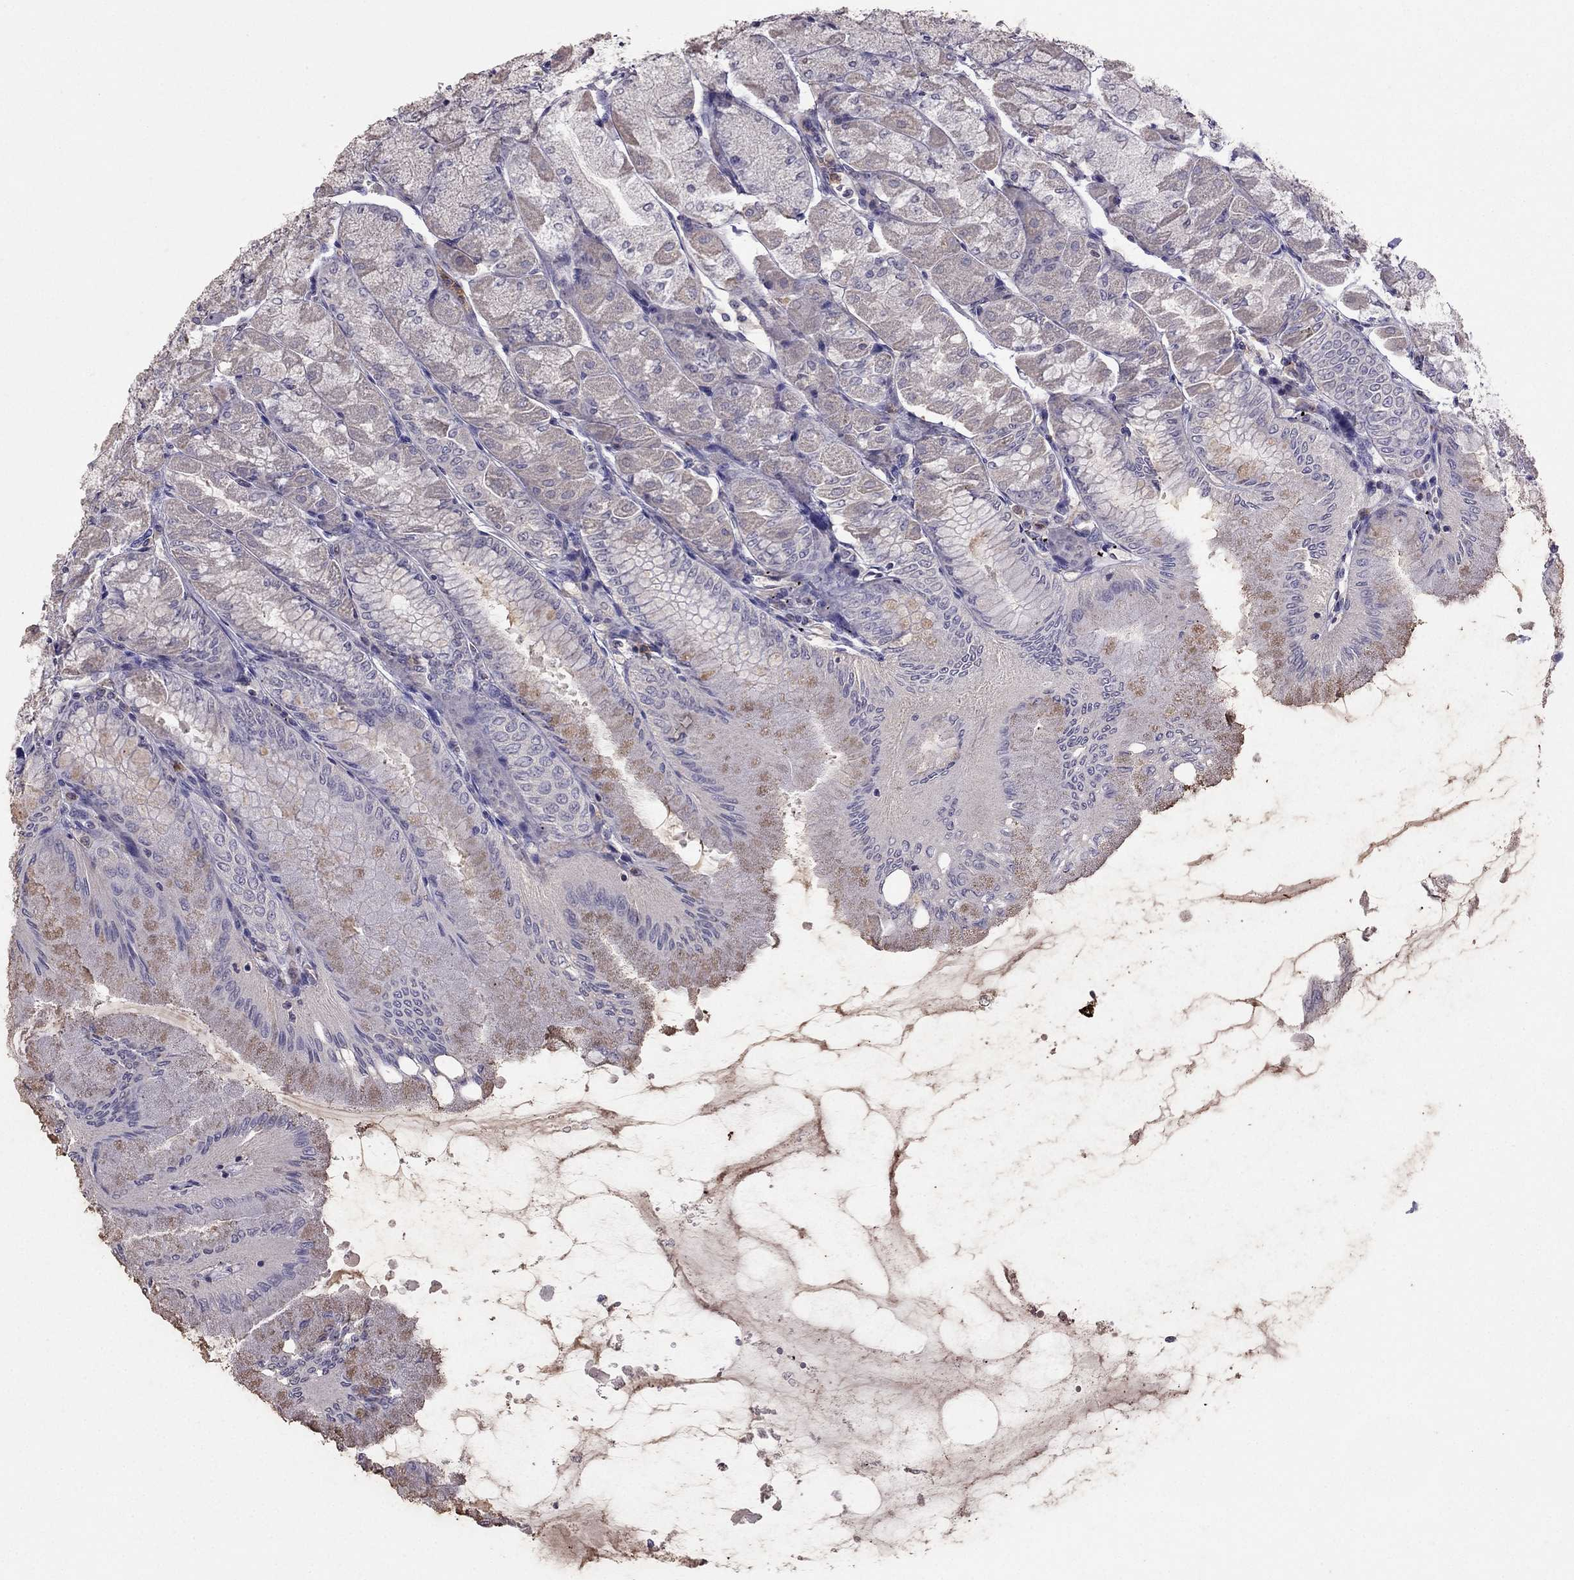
{"staining": {"intensity": "weak", "quantity": "<25%", "location": "cytoplasmic/membranous"}, "tissue": "stomach", "cell_type": "Glandular cells", "image_type": "normal", "snomed": [{"axis": "morphology", "description": "Normal tissue, NOS"}, {"axis": "topography", "description": "Stomach, upper"}], "caption": "The immunohistochemistry (IHC) photomicrograph has no significant positivity in glandular cells of stomach.", "gene": "RFLNB", "patient": {"sex": "male", "age": 60}}